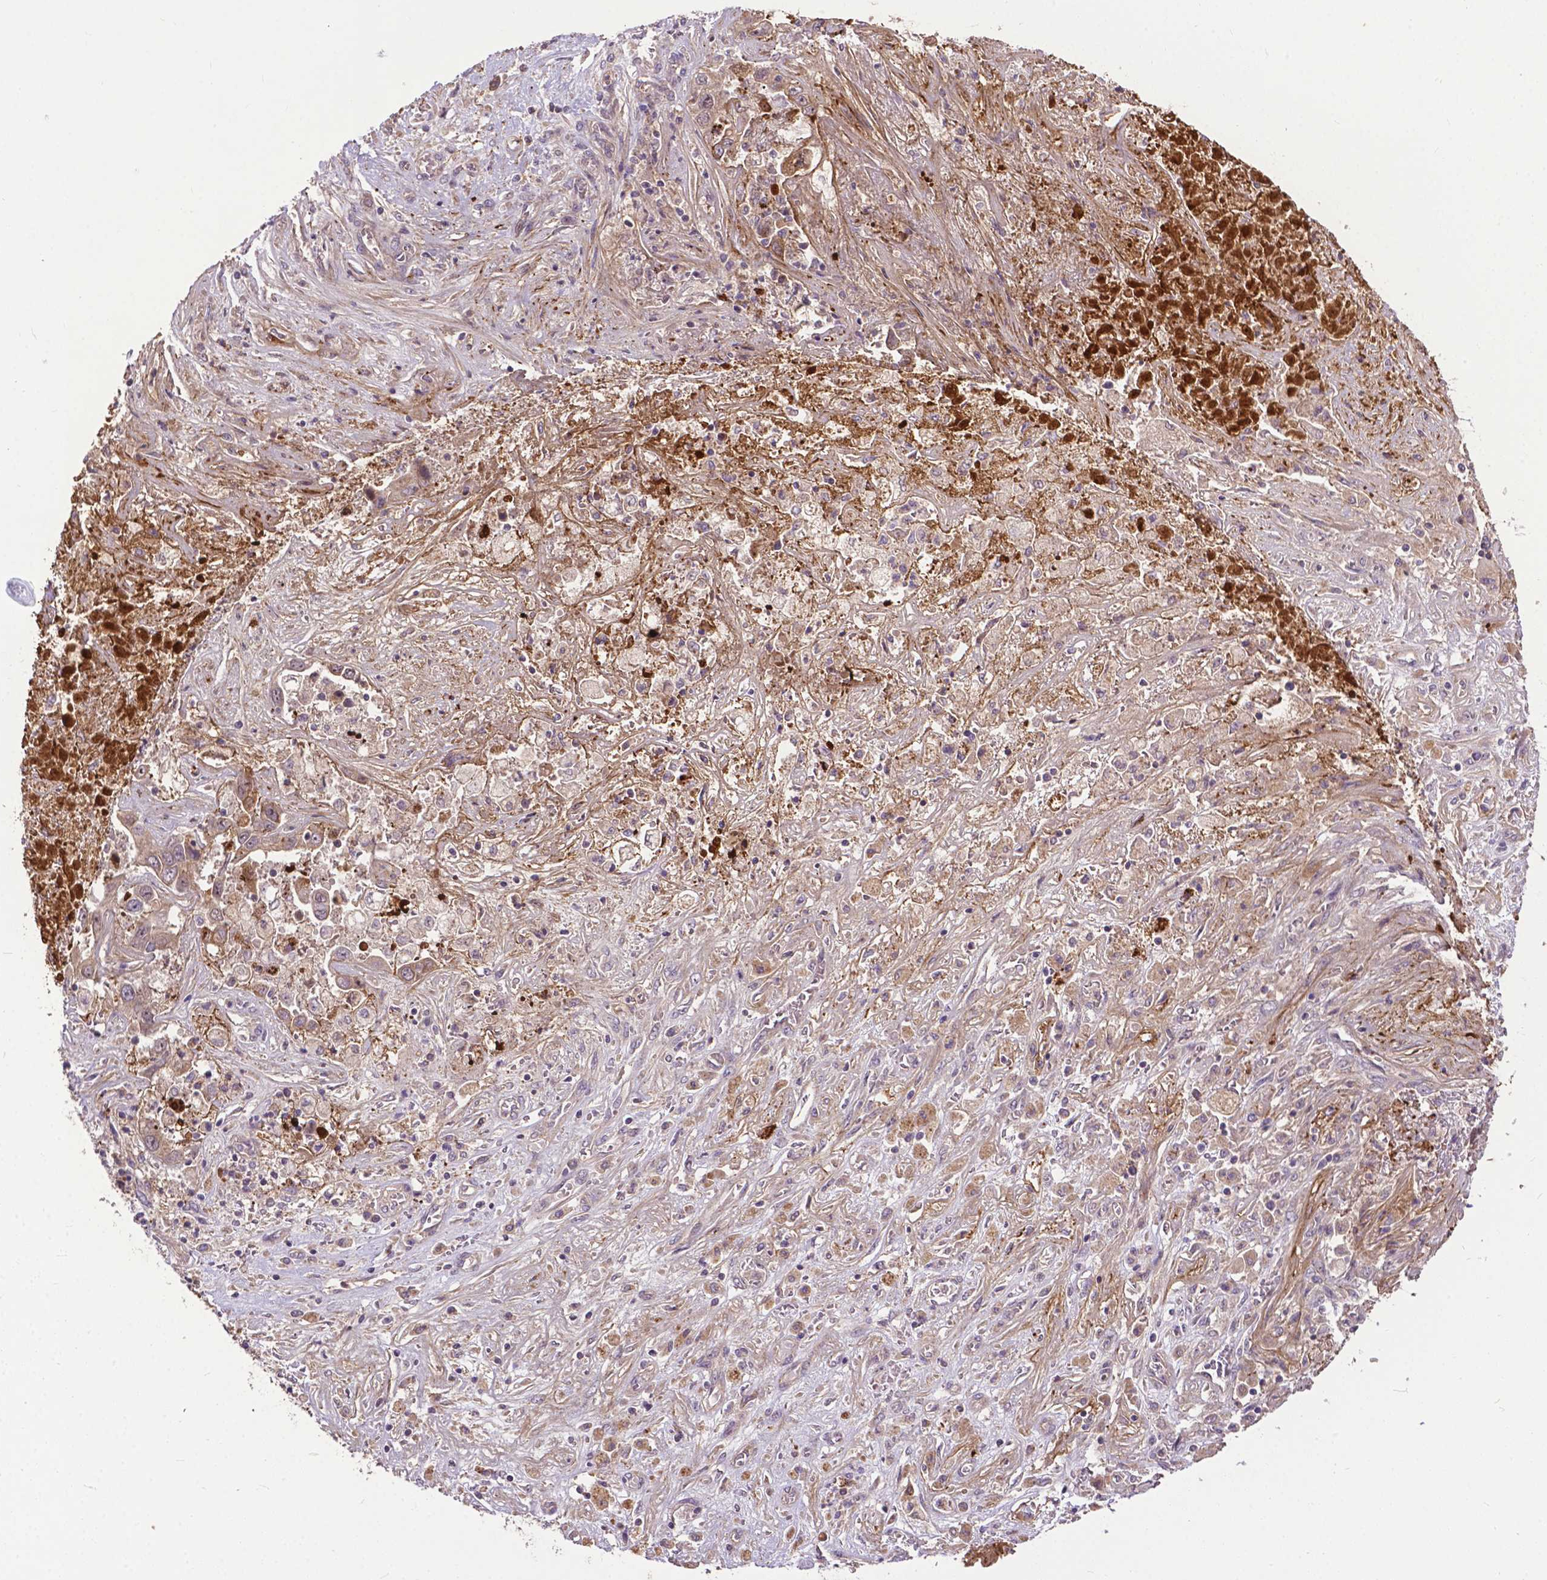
{"staining": {"intensity": "weak", "quantity": "<25%", "location": "cytoplasmic/membranous"}, "tissue": "liver cancer", "cell_type": "Tumor cells", "image_type": "cancer", "snomed": [{"axis": "morphology", "description": "Cholangiocarcinoma"}, {"axis": "topography", "description": "Liver"}], "caption": "A micrograph of liver cancer stained for a protein reveals no brown staining in tumor cells.", "gene": "PARP3", "patient": {"sex": "female", "age": 52}}